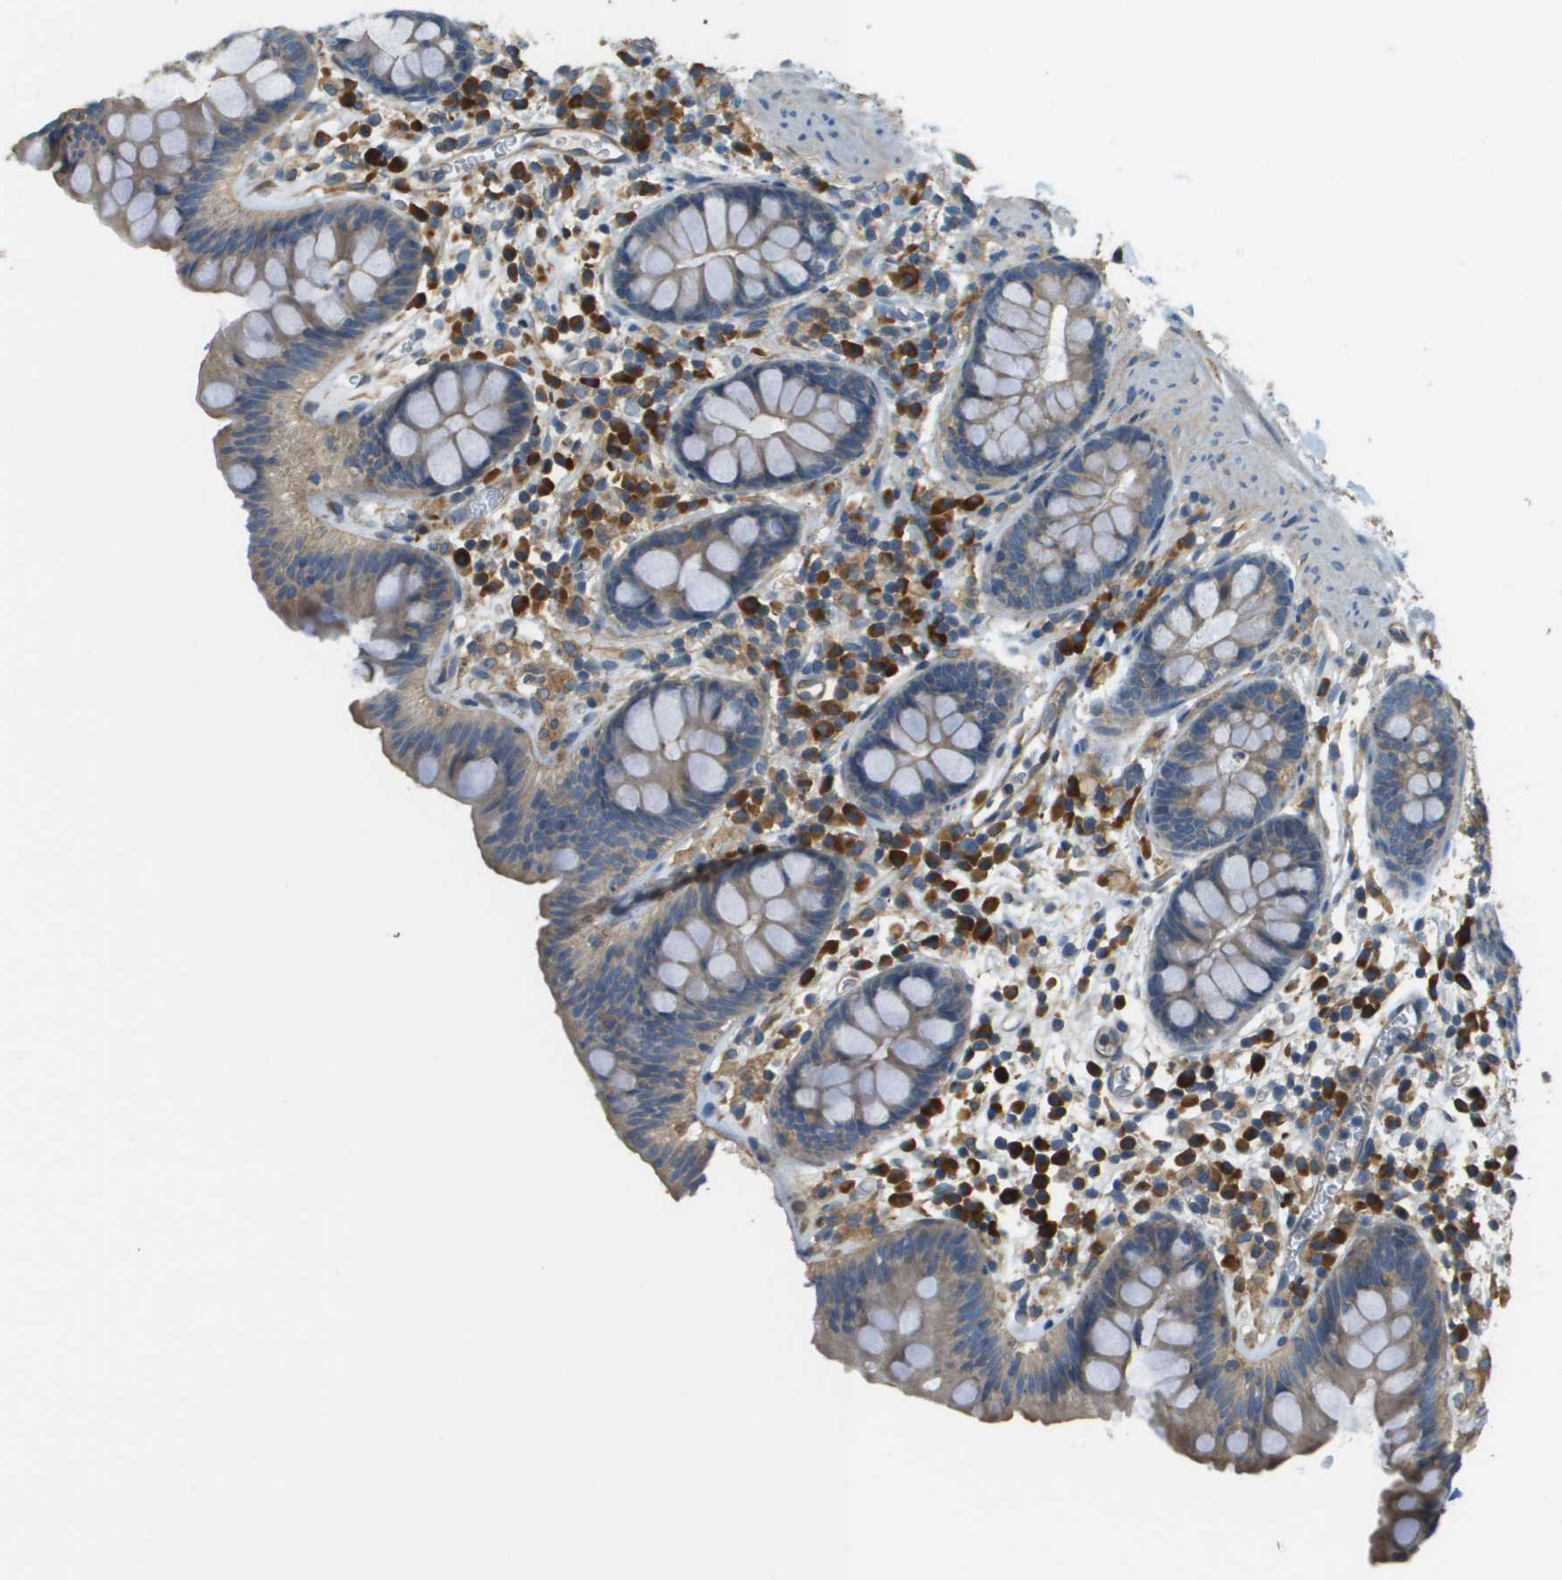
{"staining": {"intensity": "moderate", "quantity": ">75%", "location": "cytoplasmic/membranous"}, "tissue": "colon", "cell_type": "Endothelial cells", "image_type": "normal", "snomed": [{"axis": "morphology", "description": "Normal tissue, NOS"}, {"axis": "topography", "description": "Colon"}], "caption": "Colon stained with immunohistochemistry shows moderate cytoplasmic/membranous expression in about >75% of endothelial cells.", "gene": "DNAJB11", "patient": {"sex": "female", "age": 80}}